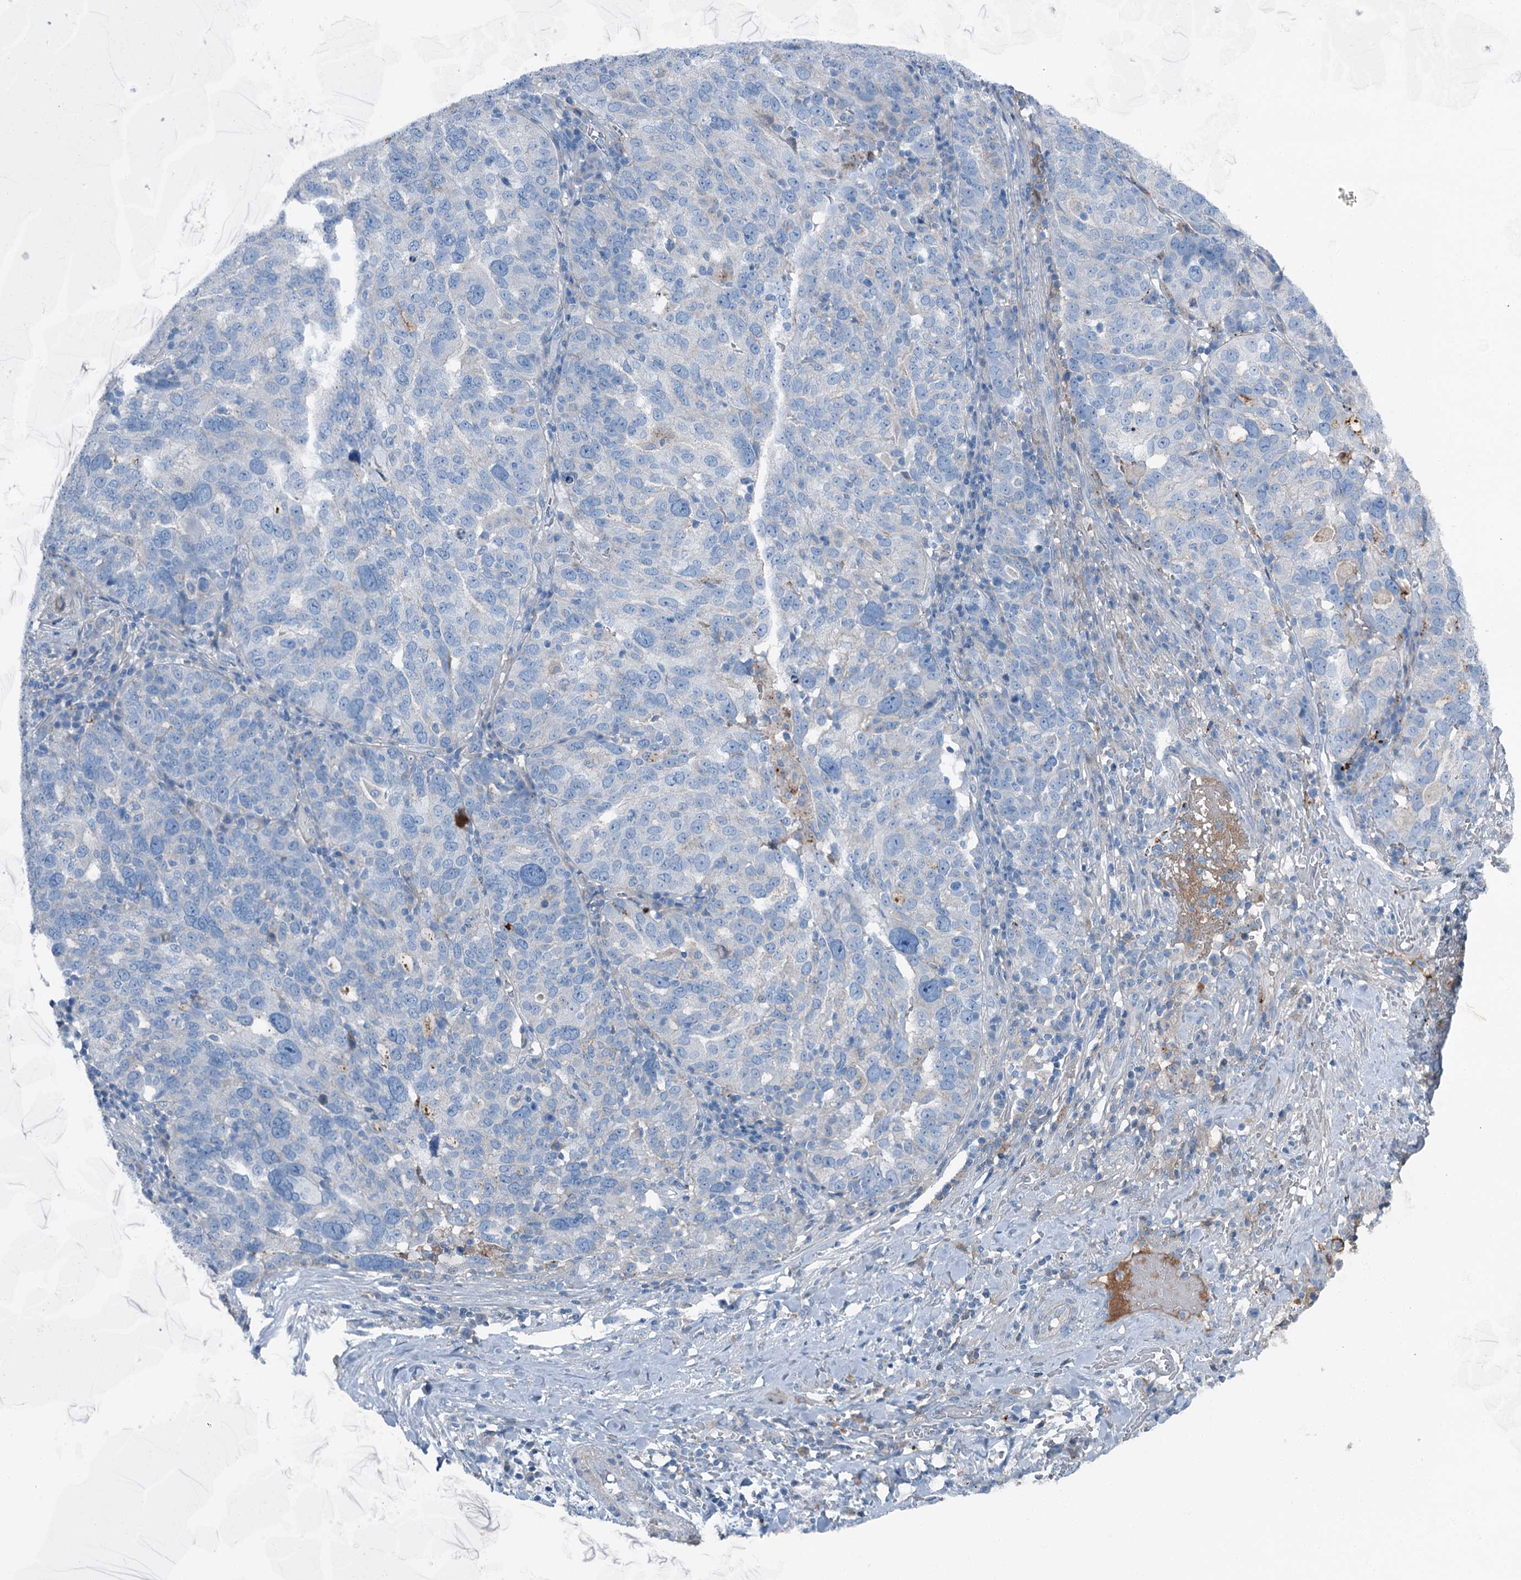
{"staining": {"intensity": "negative", "quantity": "none", "location": "none"}, "tissue": "ovarian cancer", "cell_type": "Tumor cells", "image_type": "cancer", "snomed": [{"axis": "morphology", "description": "Cystadenocarcinoma, serous, NOS"}, {"axis": "topography", "description": "Ovary"}], "caption": "The immunohistochemistry histopathology image has no significant positivity in tumor cells of serous cystadenocarcinoma (ovarian) tissue. The staining was performed using DAB (3,3'-diaminobenzidine) to visualize the protein expression in brown, while the nuclei were stained in blue with hematoxylin (Magnification: 20x).", "gene": "AXL", "patient": {"sex": "female", "age": 59}}